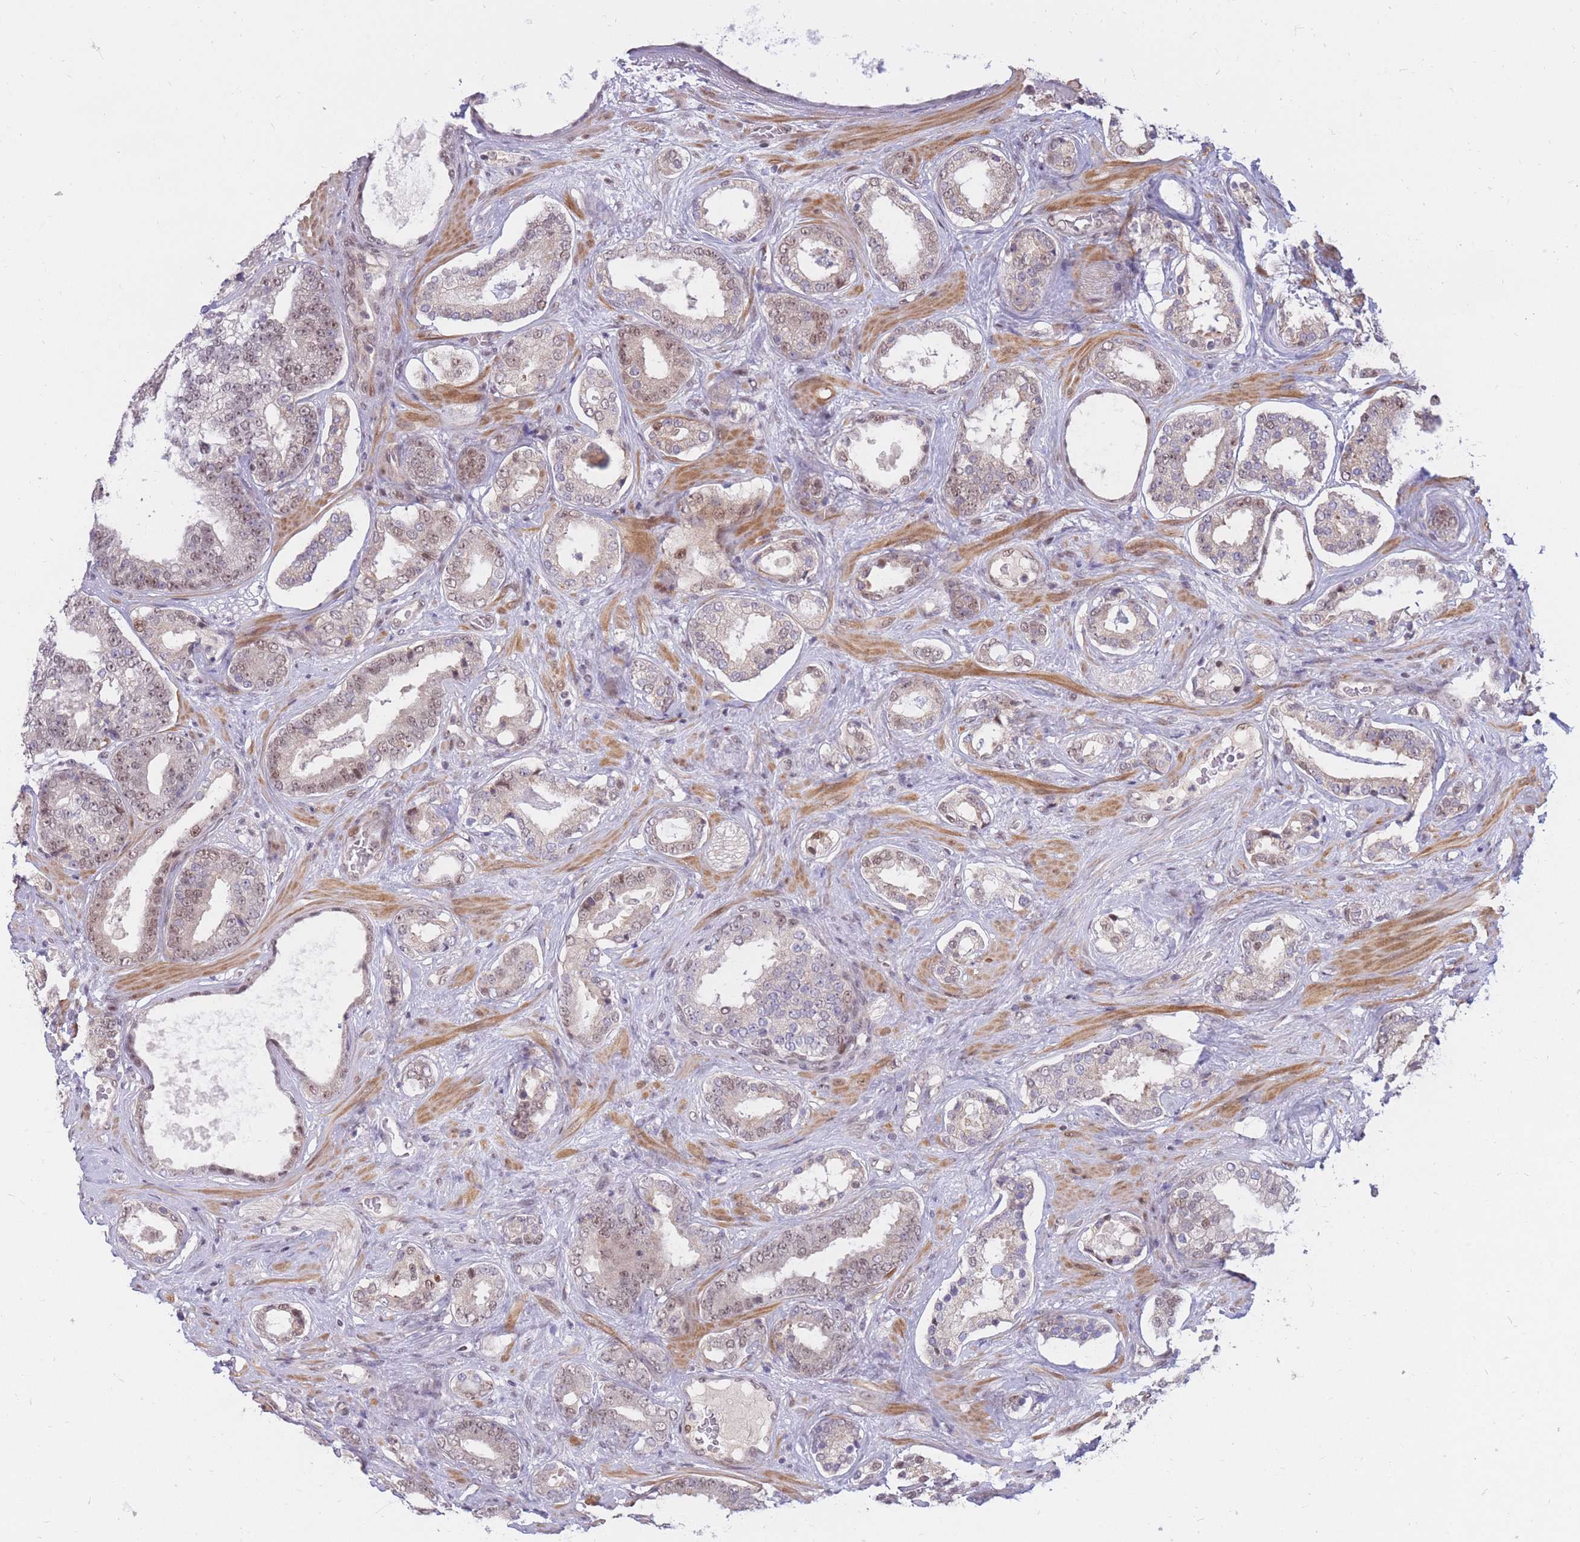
{"staining": {"intensity": "moderate", "quantity": "25%-75%", "location": "nuclear"}, "tissue": "prostate cancer", "cell_type": "Tumor cells", "image_type": "cancer", "snomed": [{"axis": "morphology", "description": "Adenocarcinoma, High grade"}, {"axis": "topography", "description": "Prostate"}], "caption": "Immunohistochemistry (IHC) (DAB (3,3'-diaminobenzidine)) staining of human prostate high-grade adenocarcinoma exhibits moderate nuclear protein expression in approximately 25%-75% of tumor cells.", "gene": "ERICH6B", "patient": {"sex": "male", "age": 60}}